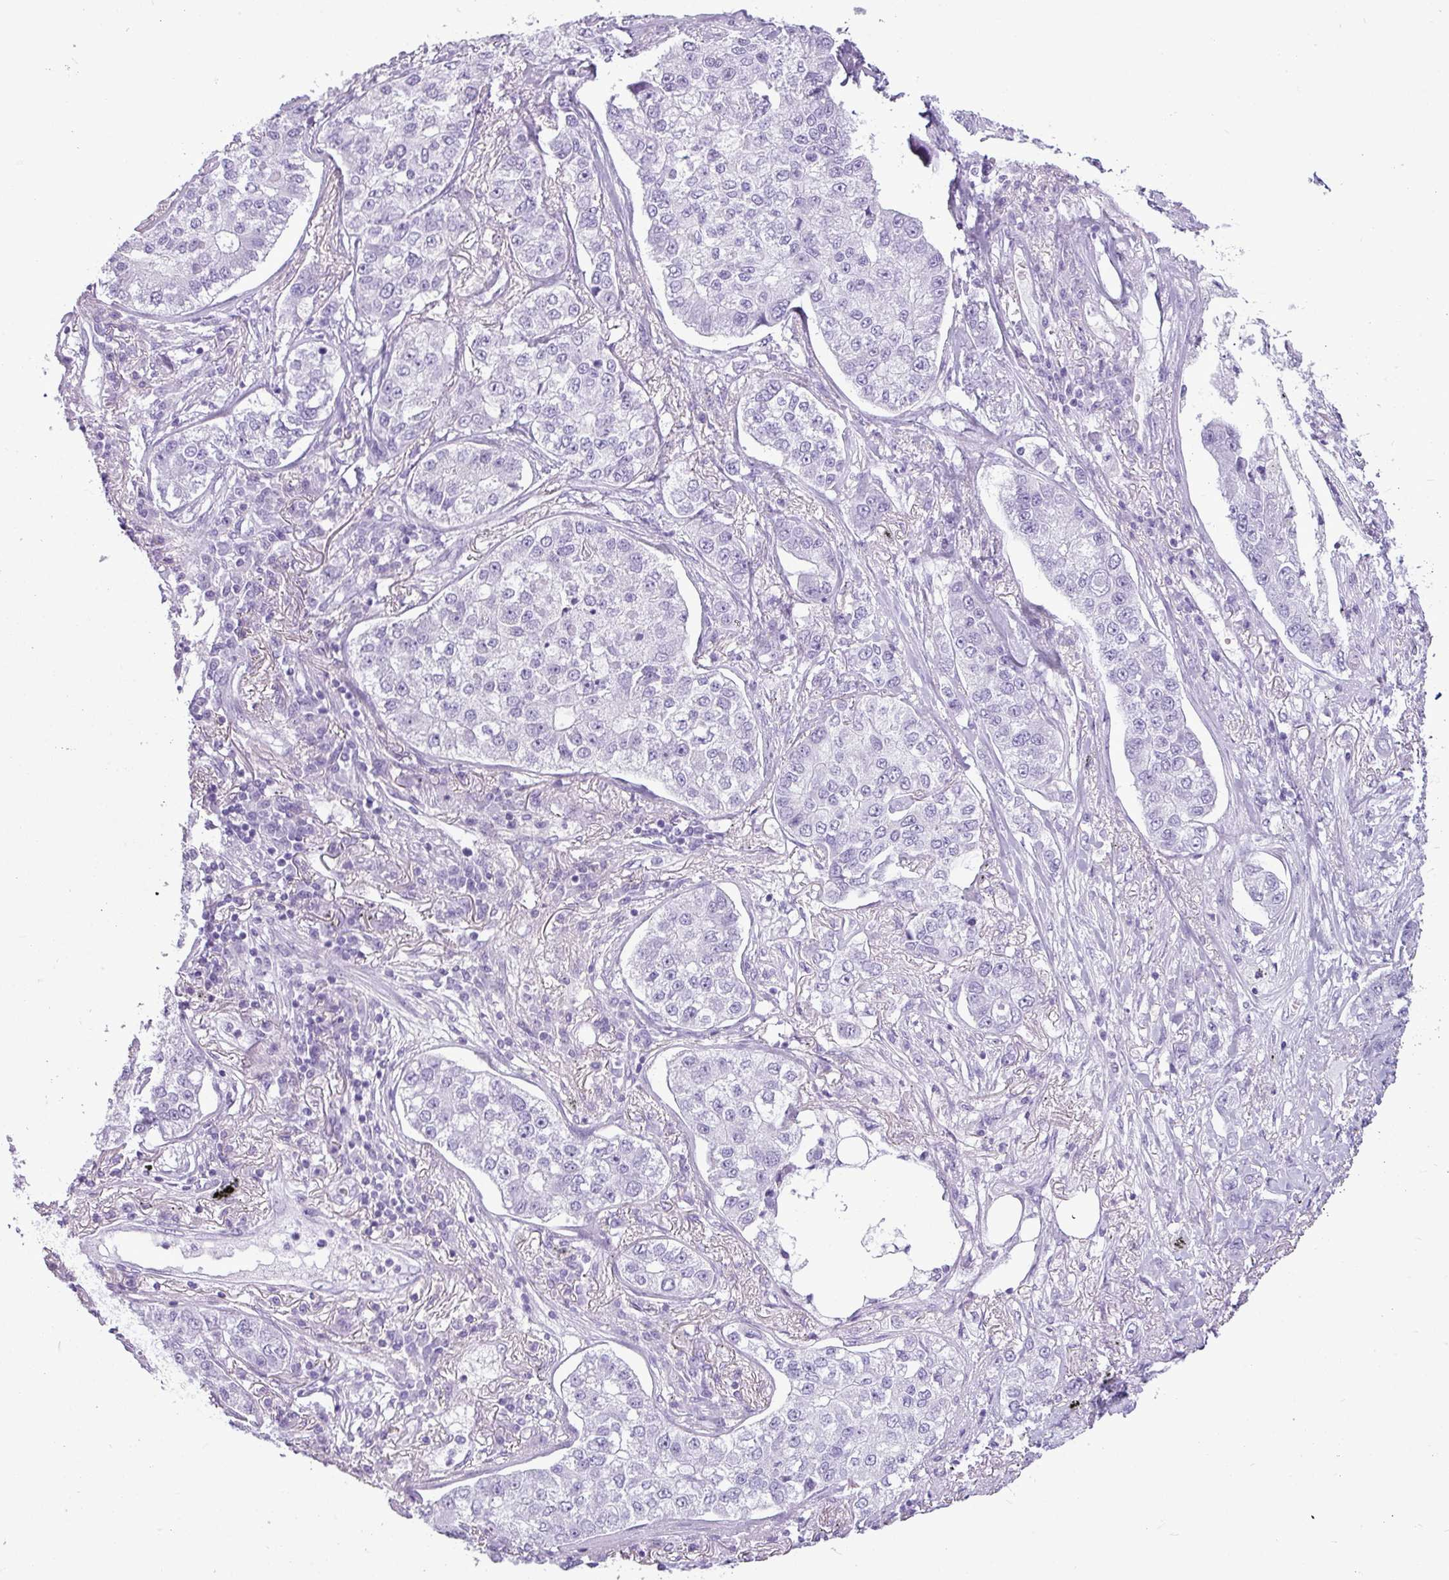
{"staining": {"intensity": "negative", "quantity": "none", "location": "none"}, "tissue": "lung cancer", "cell_type": "Tumor cells", "image_type": "cancer", "snomed": [{"axis": "morphology", "description": "Adenocarcinoma, NOS"}, {"axis": "topography", "description": "Lung"}], "caption": "An immunohistochemistry (IHC) micrograph of lung adenocarcinoma is shown. There is no staining in tumor cells of lung adenocarcinoma.", "gene": "AMY1B", "patient": {"sex": "male", "age": 49}}